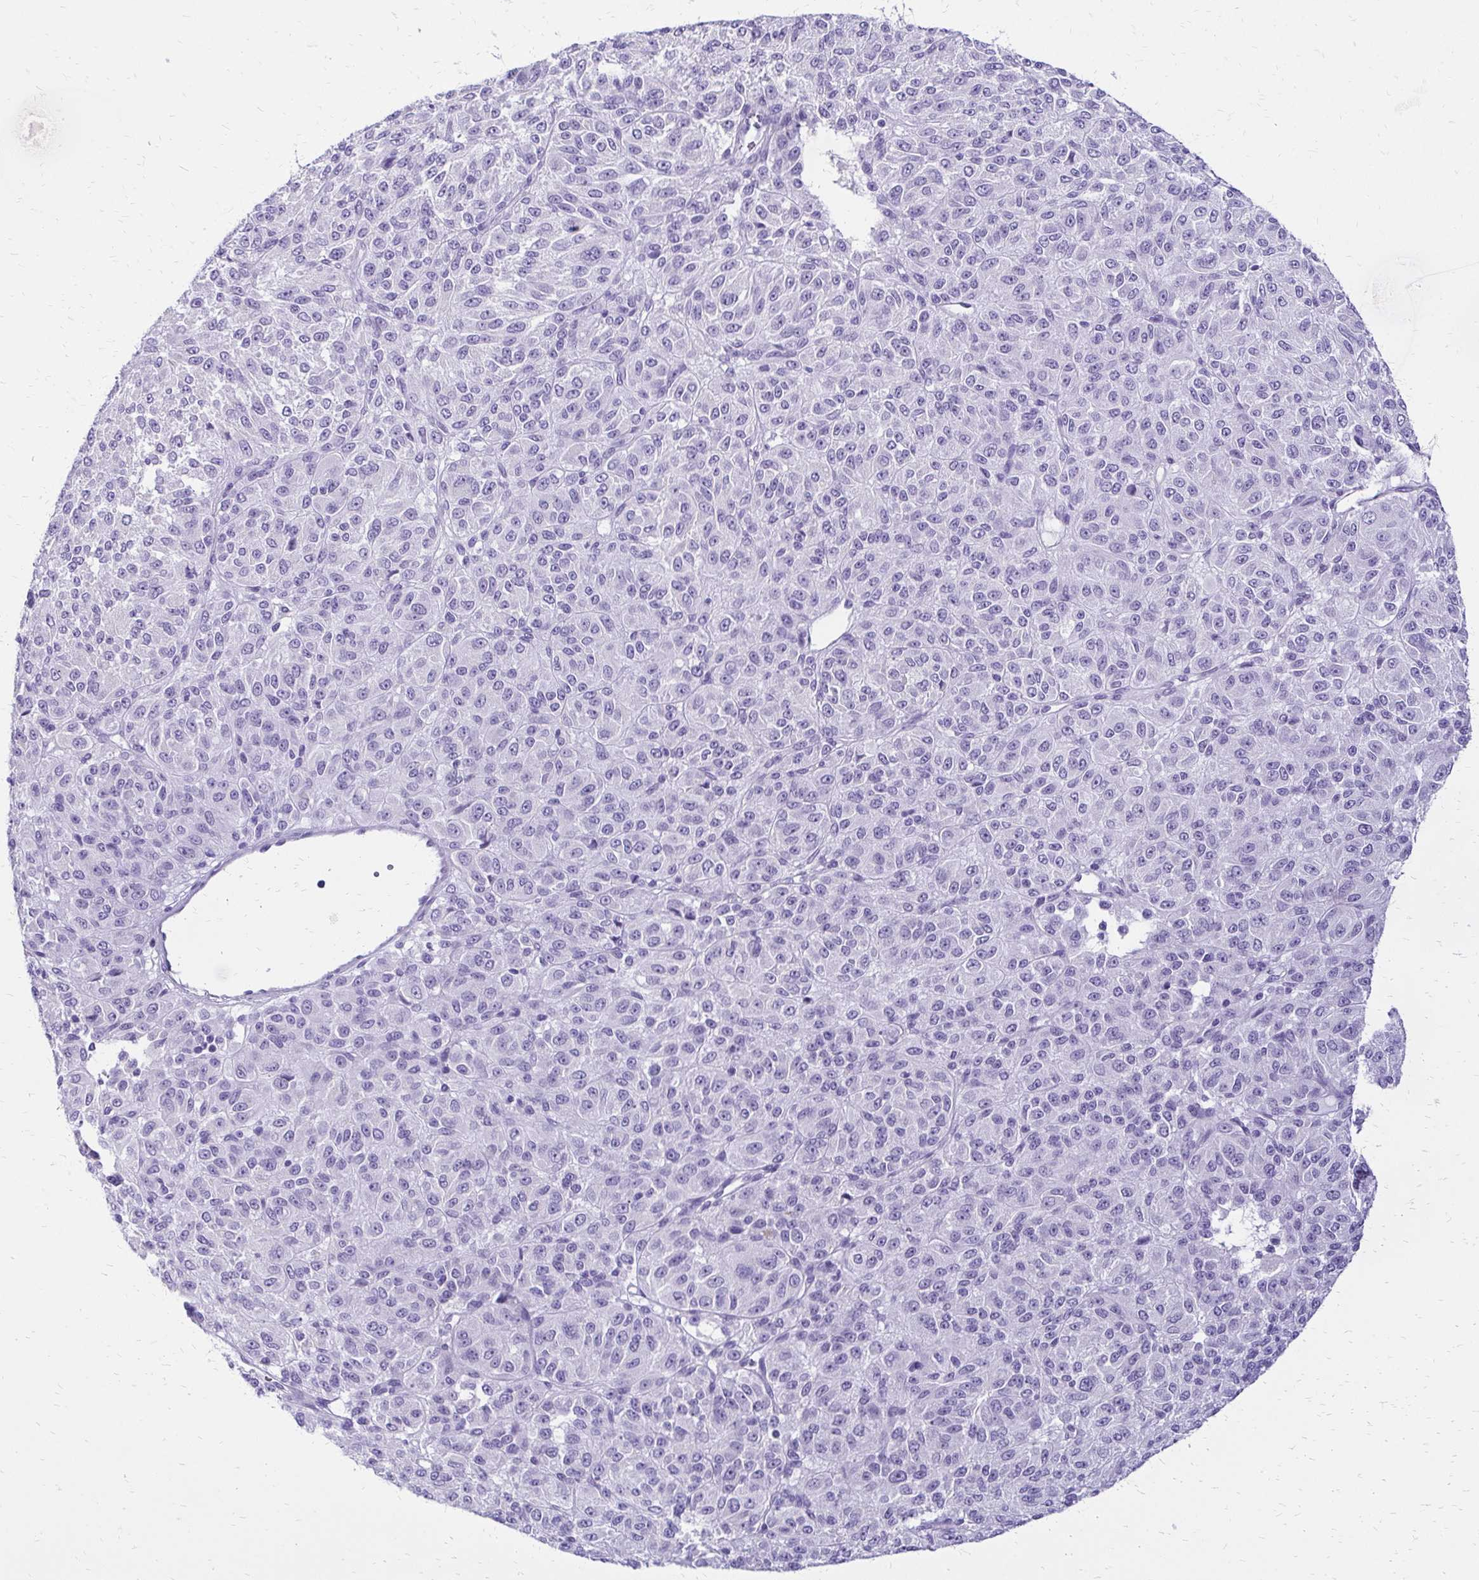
{"staining": {"intensity": "negative", "quantity": "none", "location": "none"}, "tissue": "melanoma", "cell_type": "Tumor cells", "image_type": "cancer", "snomed": [{"axis": "morphology", "description": "Malignant melanoma, Metastatic site"}, {"axis": "topography", "description": "Brain"}], "caption": "This is an immunohistochemistry photomicrograph of human malignant melanoma (metastatic site). There is no staining in tumor cells.", "gene": "SLC32A1", "patient": {"sex": "female", "age": 56}}